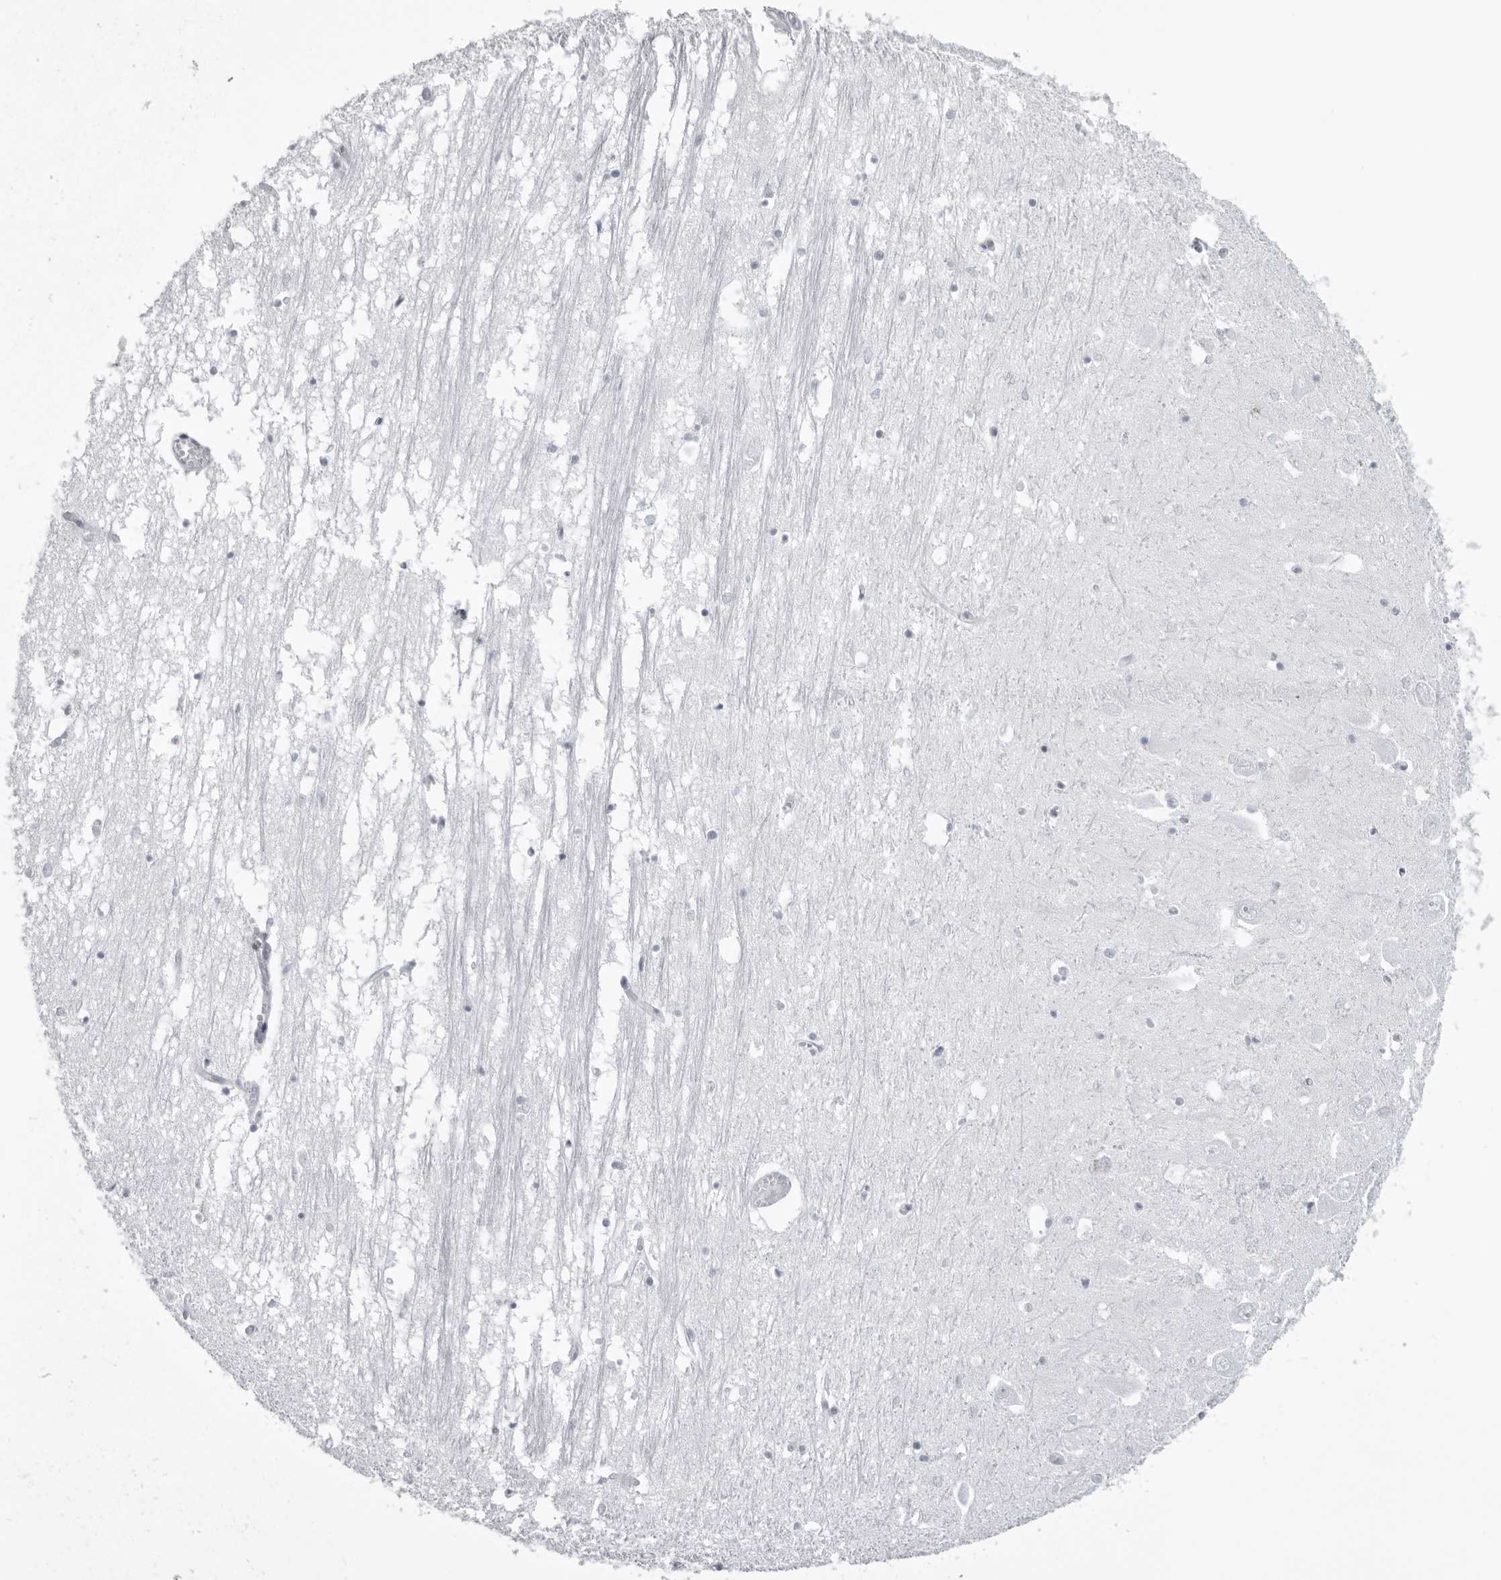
{"staining": {"intensity": "negative", "quantity": "none", "location": "none"}, "tissue": "hippocampus", "cell_type": "Glial cells", "image_type": "normal", "snomed": [{"axis": "morphology", "description": "Normal tissue, NOS"}, {"axis": "topography", "description": "Hippocampus"}], "caption": "The image demonstrates no significant positivity in glial cells of hippocampus. (Stains: DAB immunohistochemistry (IHC) with hematoxylin counter stain, Microscopy: brightfield microscopy at high magnification).", "gene": "UROD", "patient": {"sex": "male", "age": 70}}